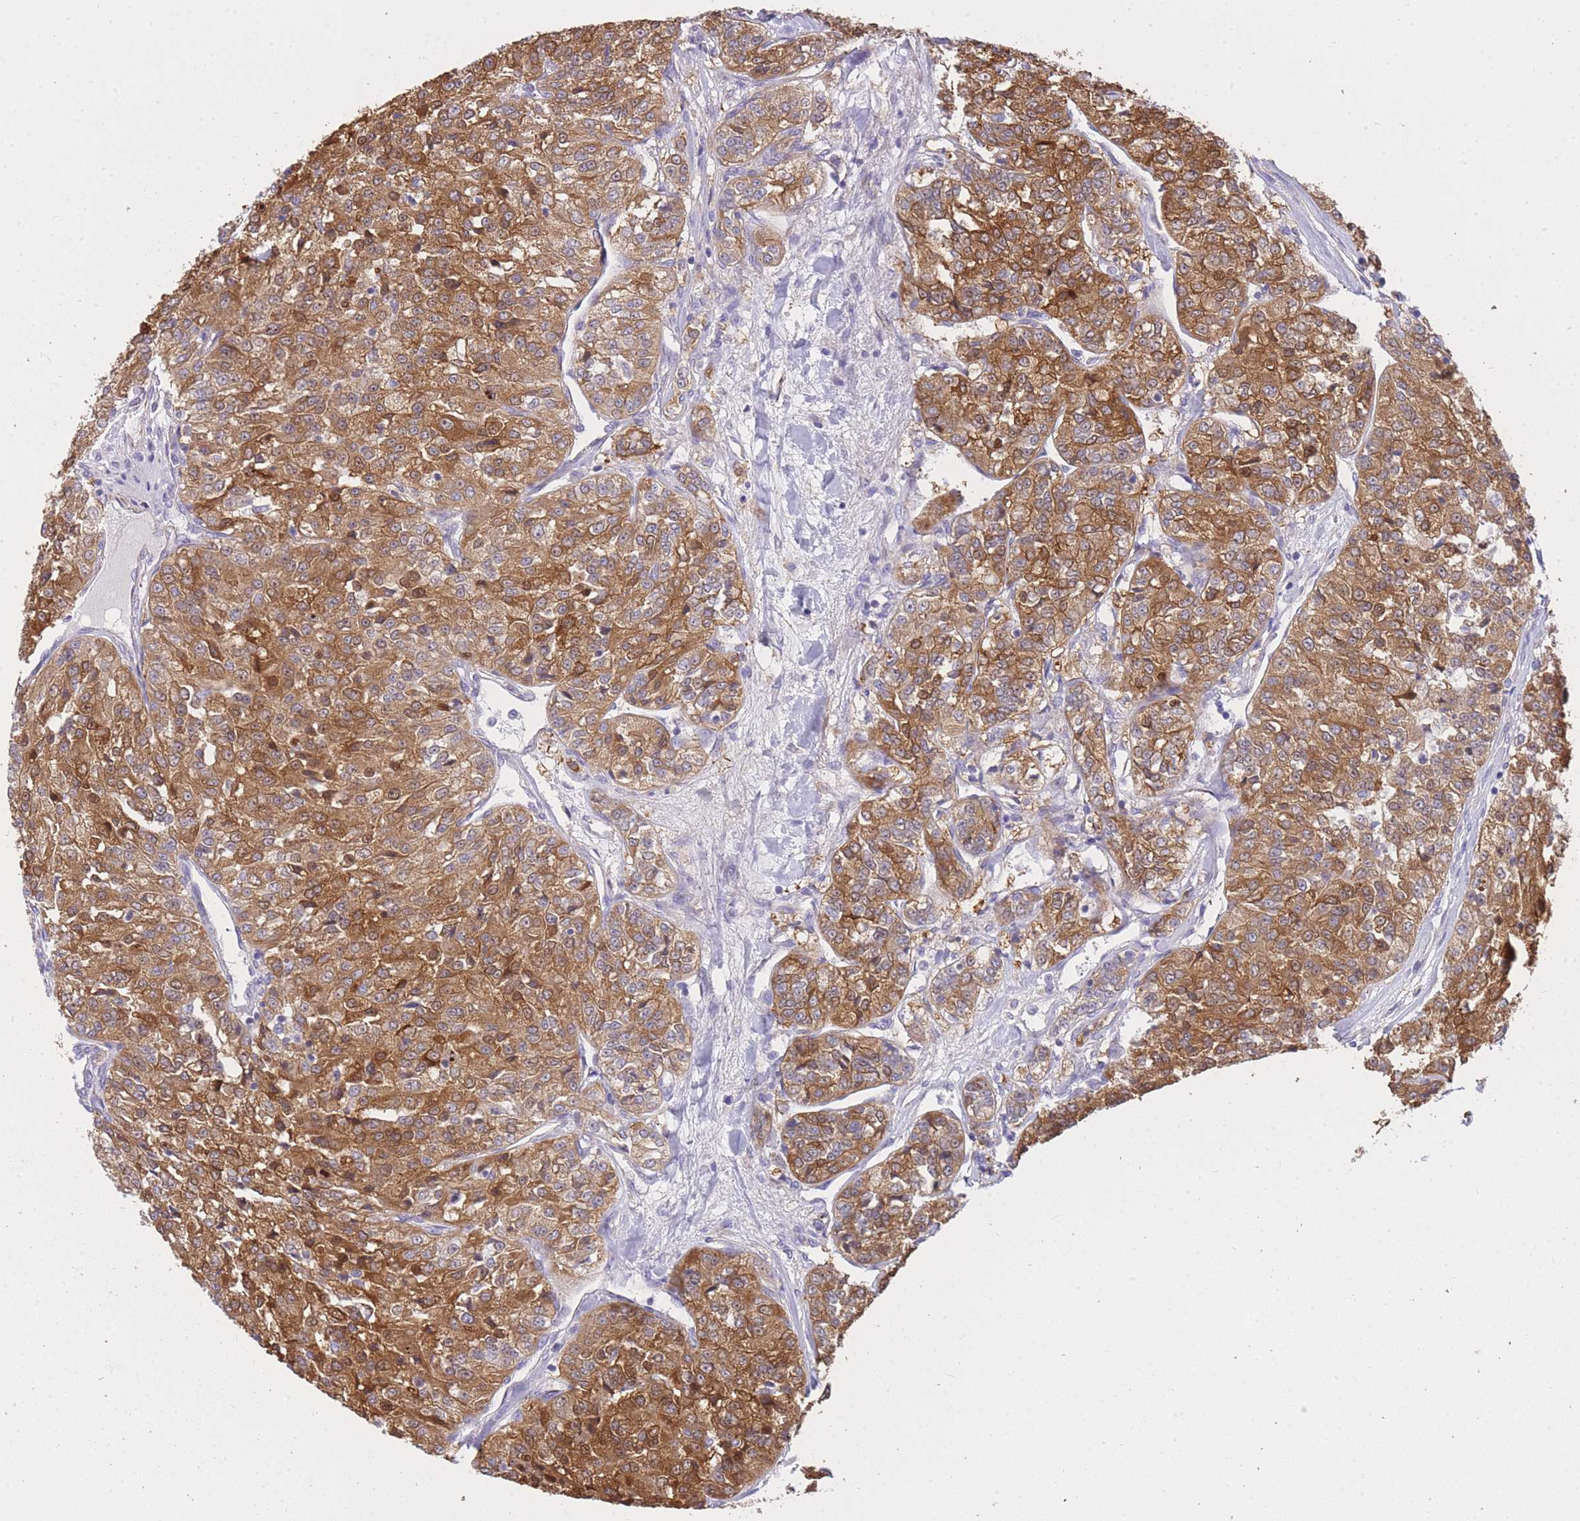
{"staining": {"intensity": "moderate", "quantity": ">75%", "location": "cytoplasmic/membranous,nuclear"}, "tissue": "renal cancer", "cell_type": "Tumor cells", "image_type": "cancer", "snomed": [{"axis": "morphology", "description": "Adenocarcinoma, NOS"}, {"axis": "topography", "description": "Kidney"}], "caption": "Renal cancer tissue displays moderate cytoplasmic/membranous and nuclear expression in approximately >75% of tumor cells, visualized by immunohistochemistry.", "gene": "ECPAS", "patient": {"sex": "female", "age": 63}}